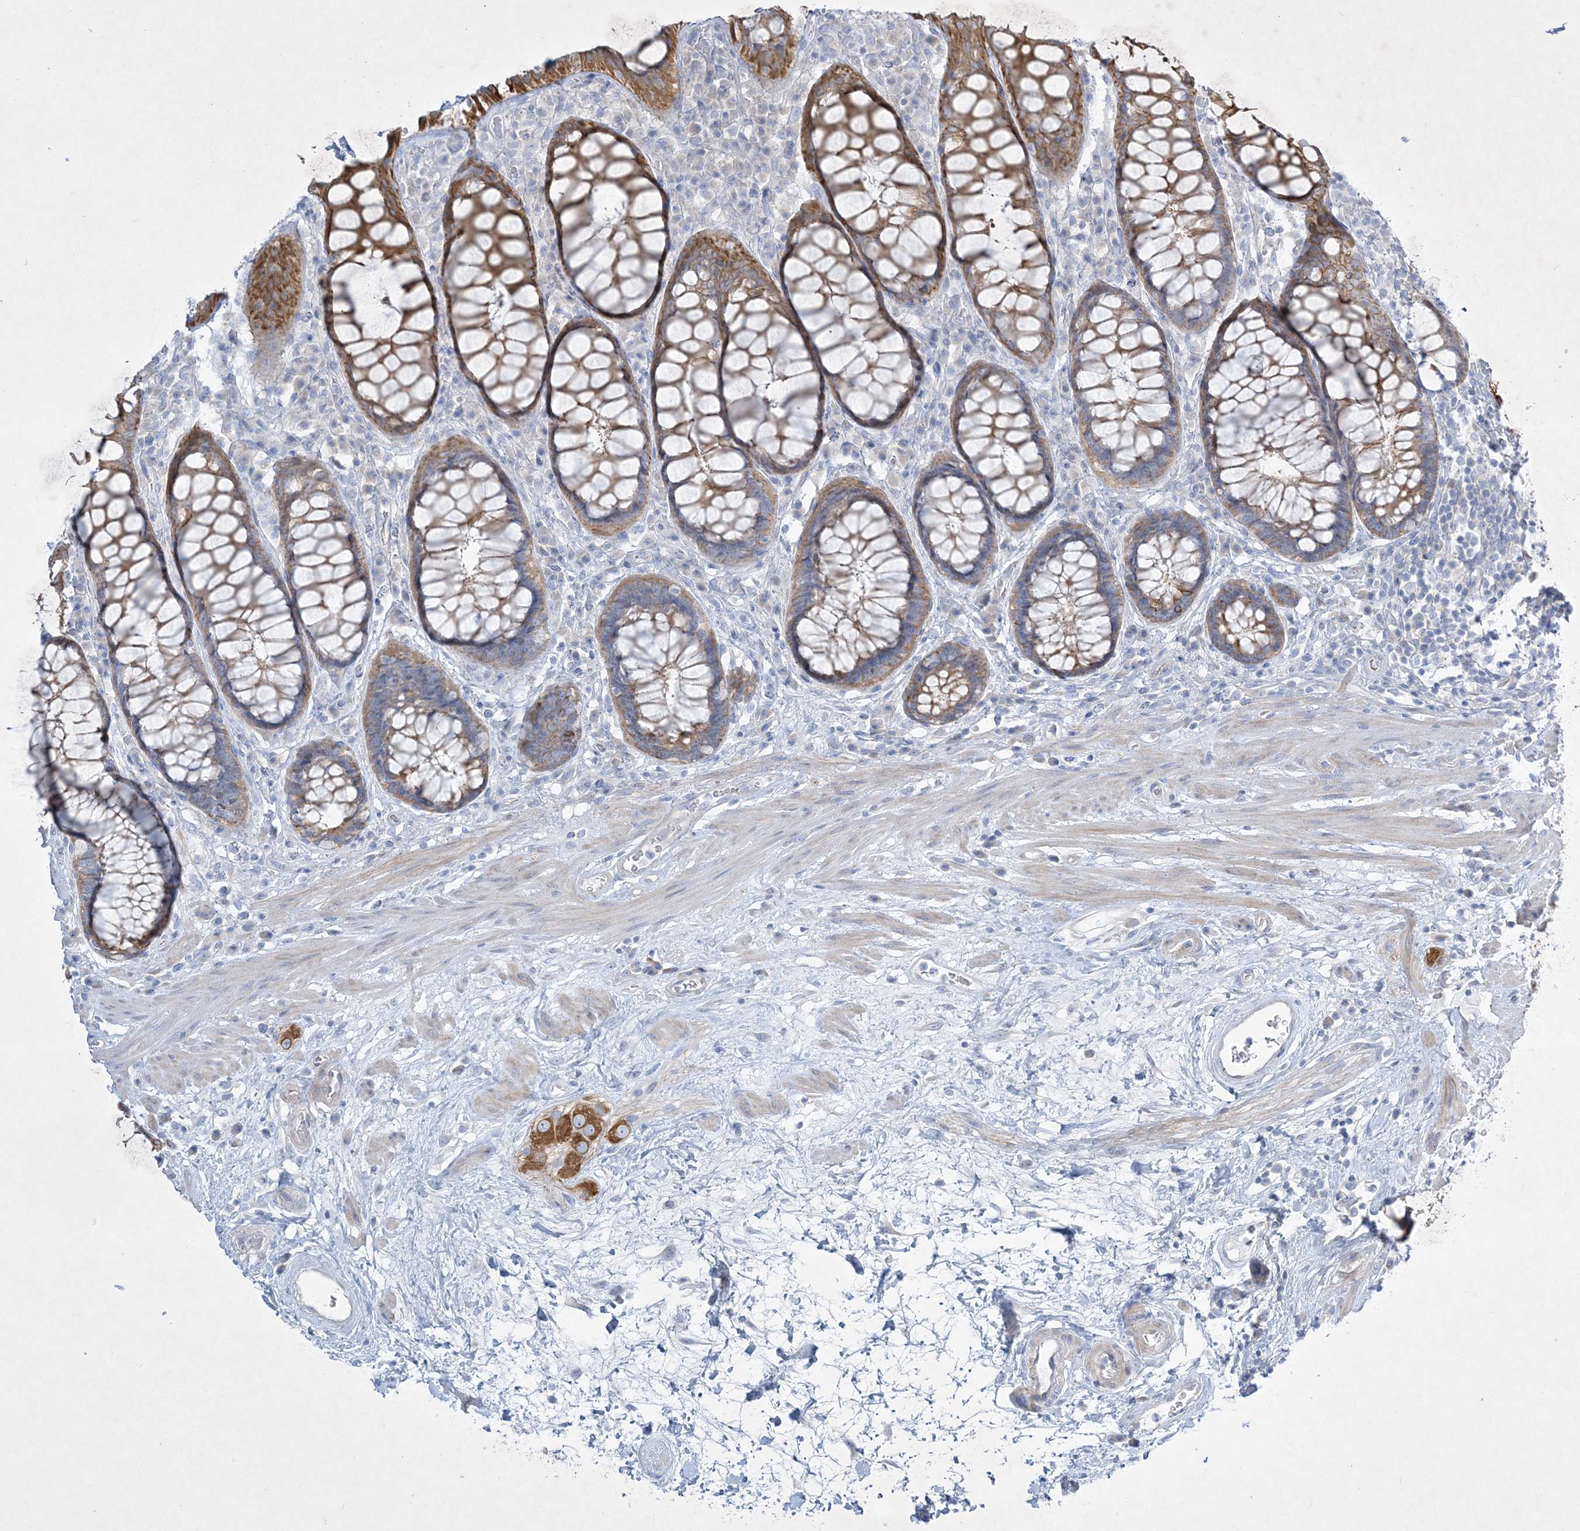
{"staining": {"intensity": "moderate", "quantity": ">75%", "location": "cytoplasmic/membranous"}, "tissue": "rectum", "cell_type": "Glandular cells", "image_type": "normal", "snomed": [{"axis": "morphology", "description": "Normal tissue, NOS"}, {"axis": "topography", "description": "Rectum"}], "caption": "This is a histology image of immunohistochemistry (IHC) staining of benign rectum, which shows moderate expression in the cytoplasmic/membranous of glandular cells.", "gene": "FARSB", "patient": {"sex": "male", "age": 64}}